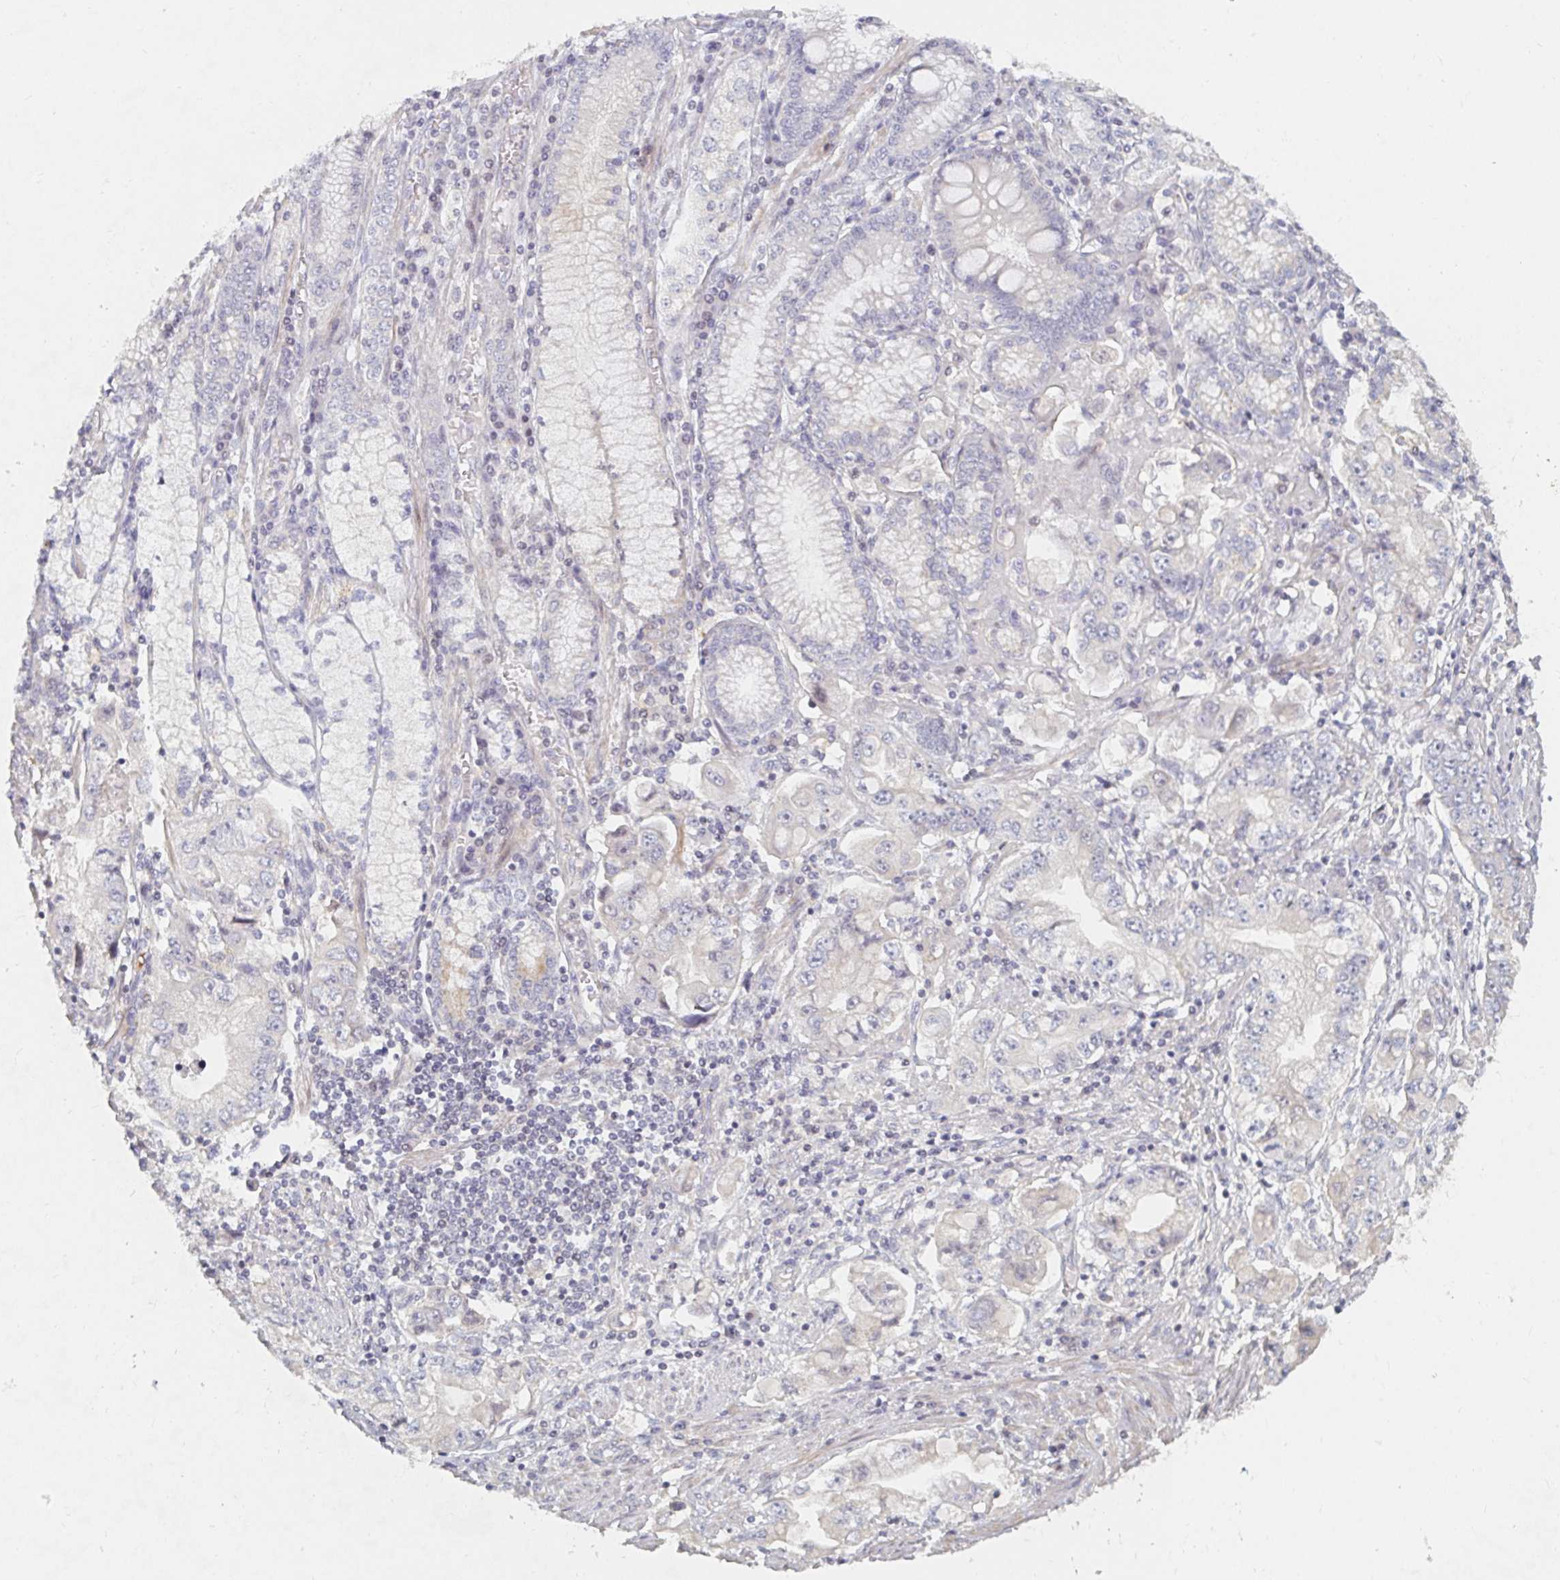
{"staining": {"intensity": "negative", "quantity": "none", "location": "none"}, "tissue": "stomach cancer", "cell_type": "Tumor cells", "image_type": "cancer", "snomed": [{"axis": "morphology", "description": "Adenocarcinoma, NOS"}, {"axis": "topography", "description": "Stomach, lower"}], "caption": "The IHC image has no significant positivity in tumor cells of stomach adenocarcinoma tissue.", "gene": "NME9", "patient": {"sex": "female", "age": 93}}